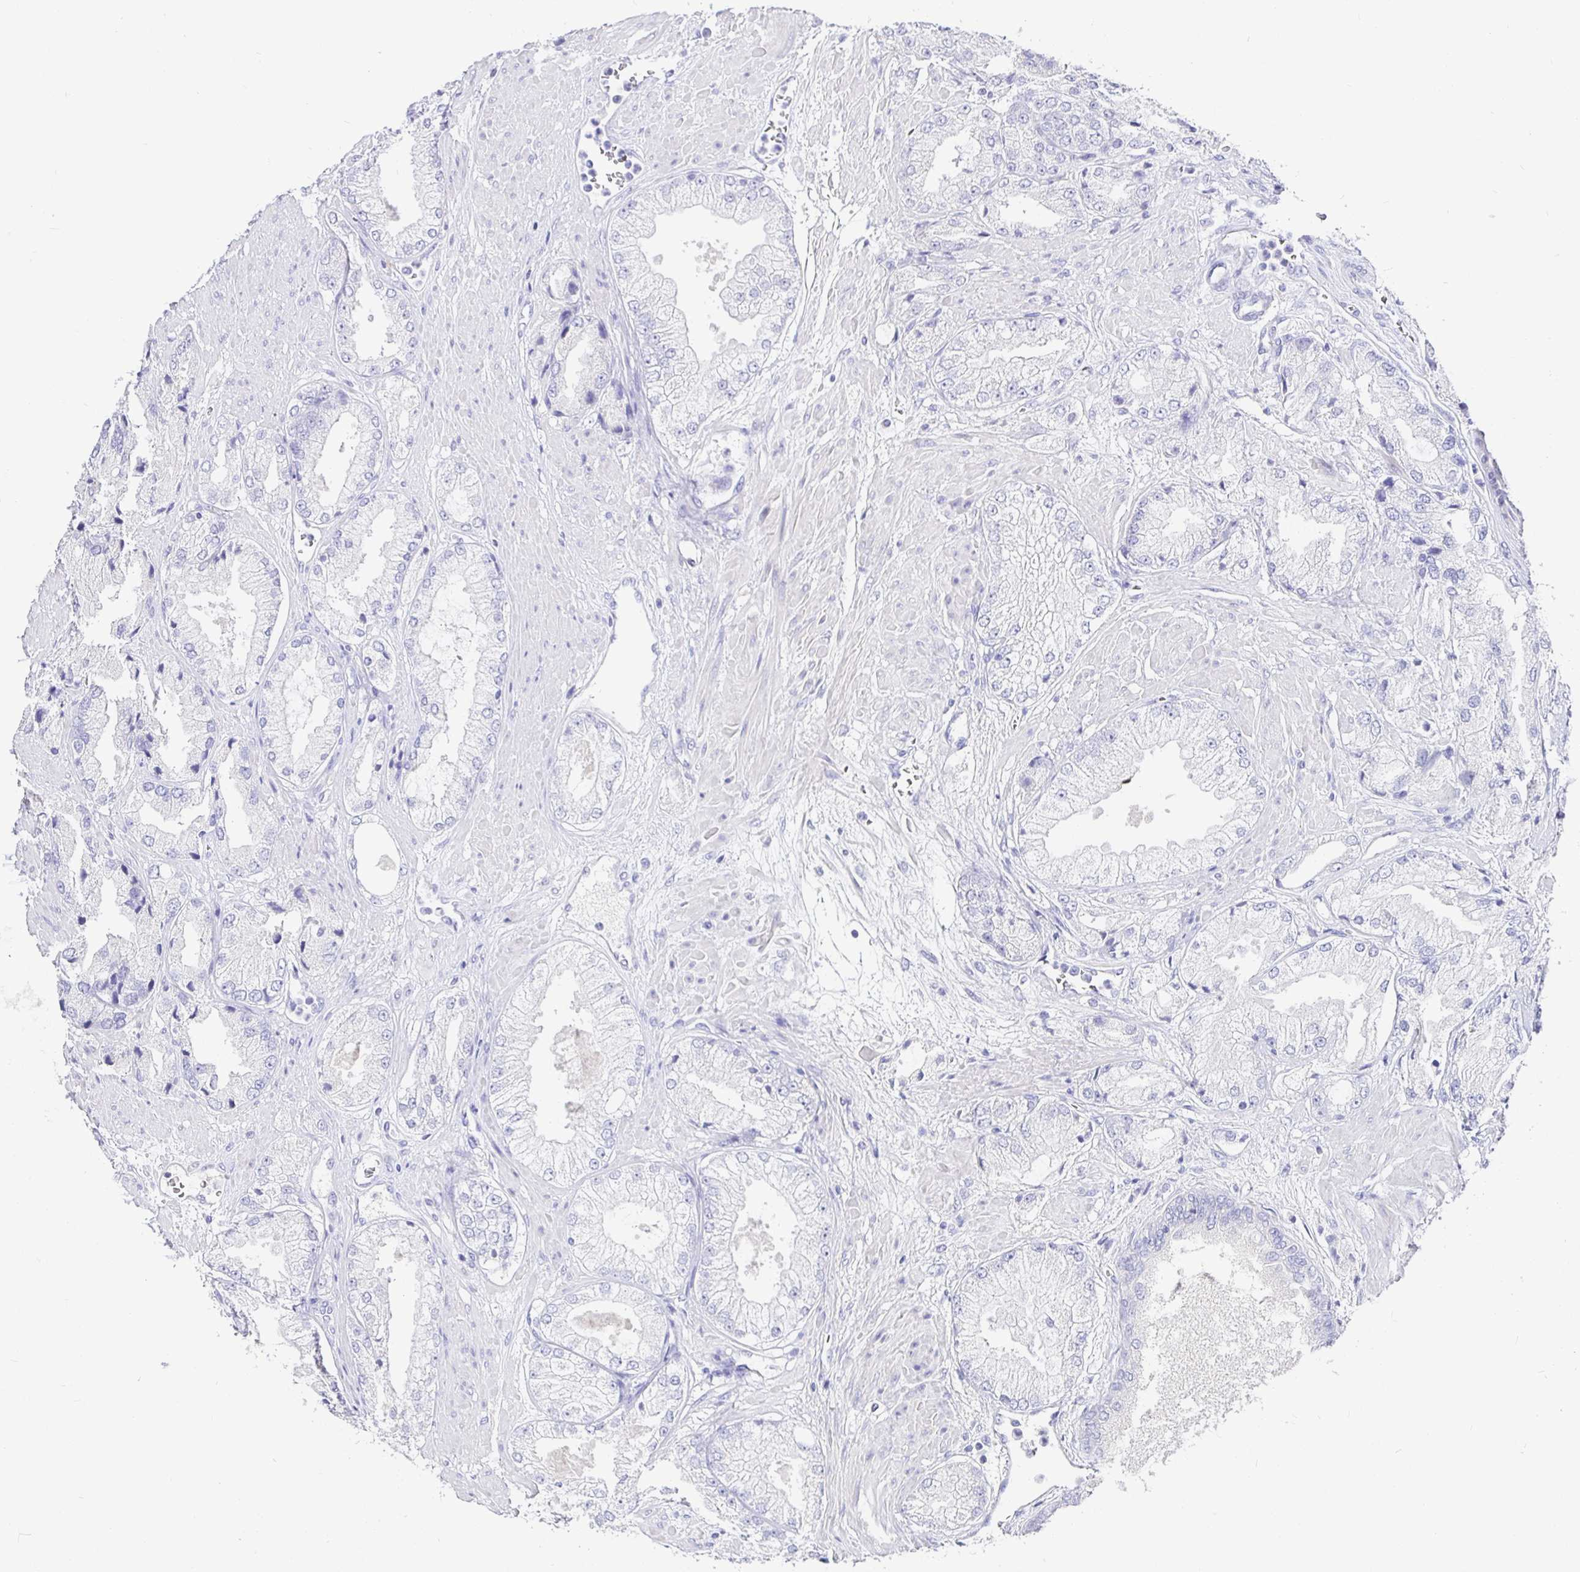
{"staining": {"intensity": "negative", "quantity": "none", "location": "none"}, "tissue": "prostate cancer", "cell_type": "Tumor cells", "image_type": "cancer", "snomed": [{"axis": "morphology", "description": "Adenocarcinoma, High grade"}, {"axis": "topography", "description": "Prostate"}], "caption": "High-grade adenocarcinoma (prostate) stained for a protein using IHC exhibits no positivity tumor cells.", "gene": "TPTE", "patient": {"sex": "male", "age": 68}}